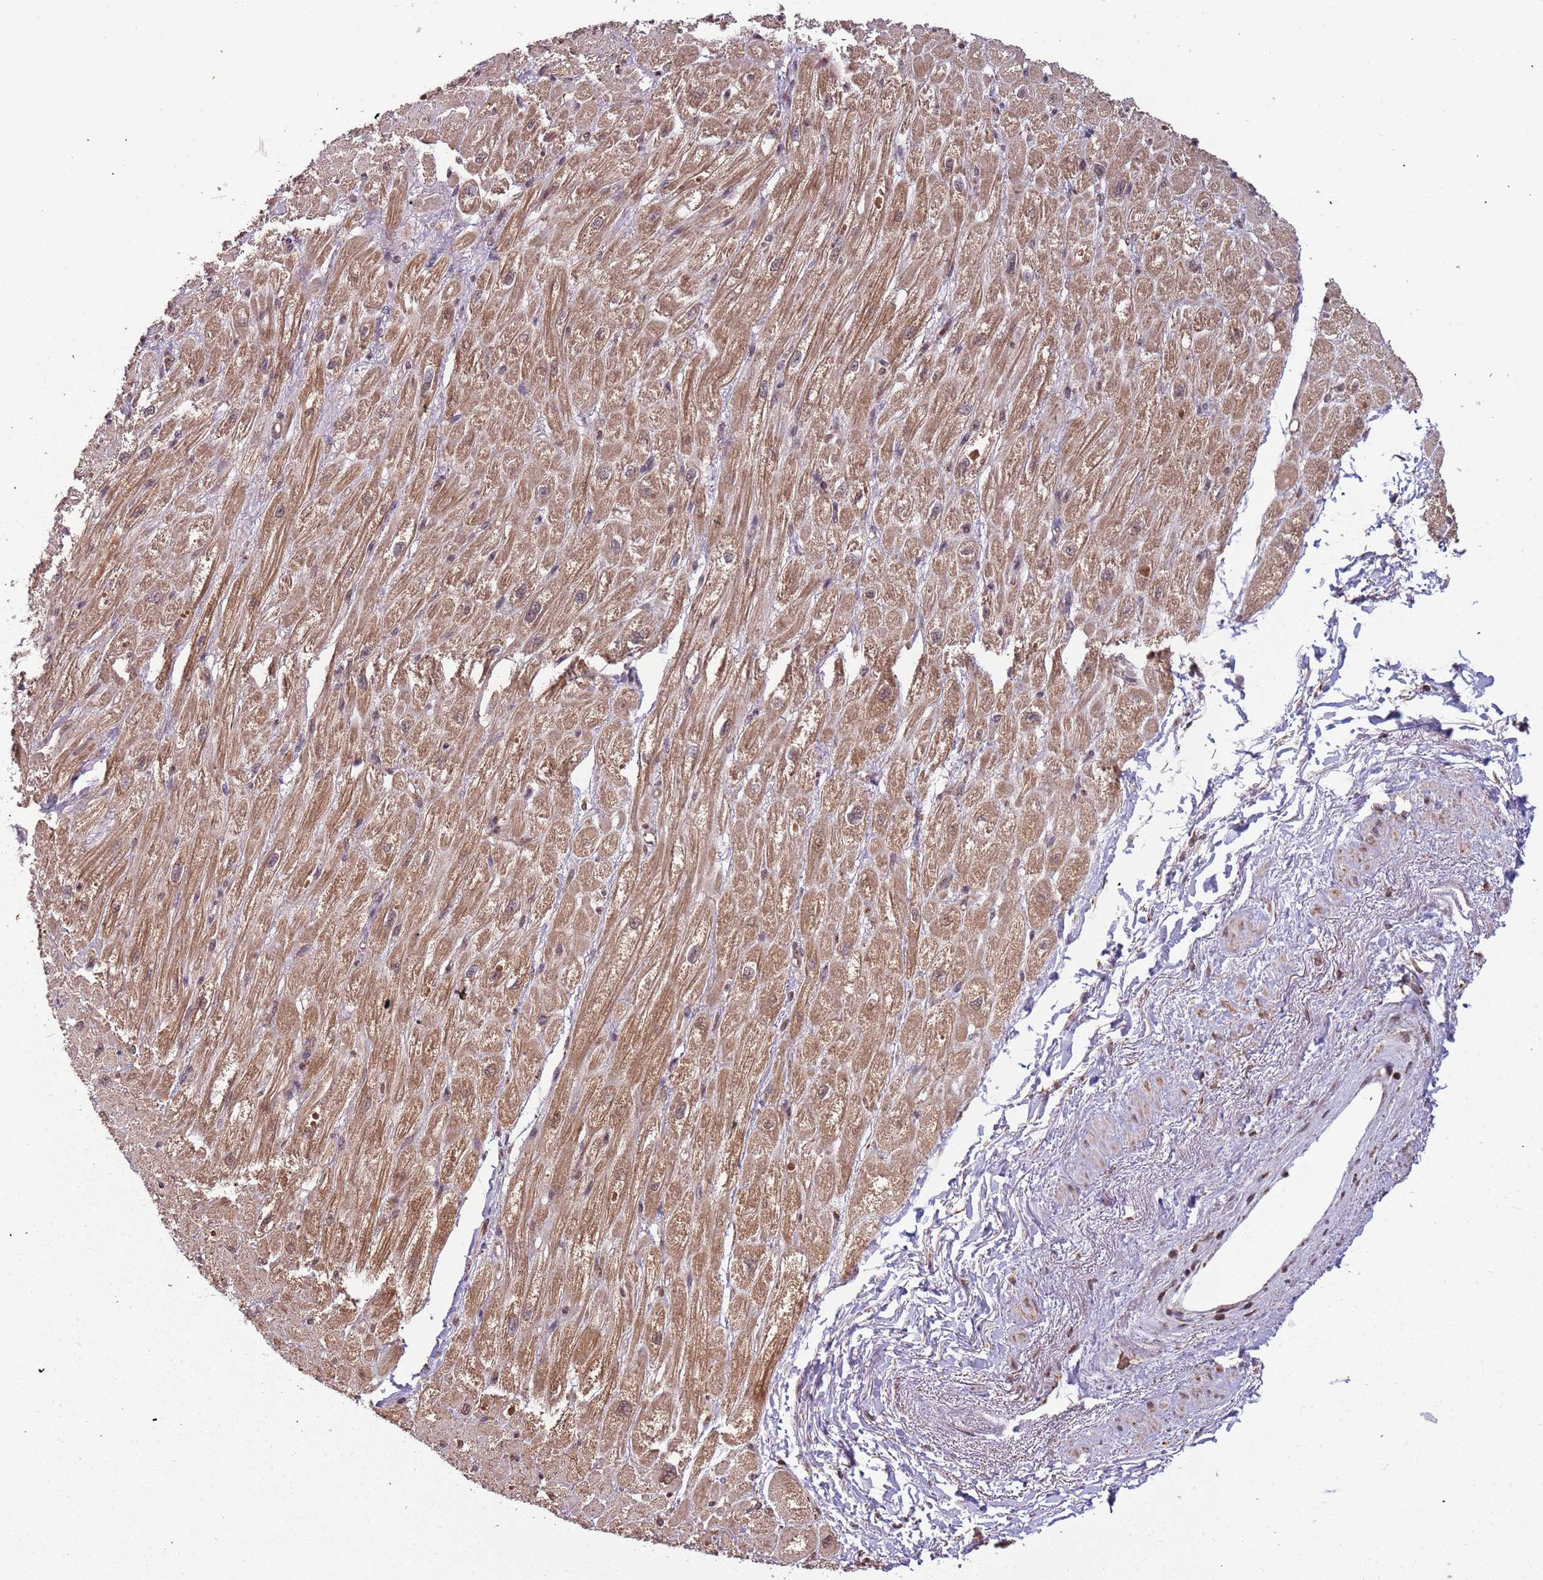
{"staining": {"intensity": "moderate", "quantity": ">75%", "location": "cytoplasmic/membranous,nuclear"}, "tissue": "heart muscle", "cell_type": "Cardiomyocytes", "image_type": "normal", "snomed": [{"axis": "morphology", "description": "Normal tissue, NOS"}, {"axis": "topography", "description": "Heart"}], "caption": "Immunohistochemistry (IHC) (DAB (3,3'-diaminobenzidine)) staining of unremarkable human heart muscle displays moderate cytoplasmic/membranous,nuclear protein staining in approximately >75% of cardiomyocytes. Nuclei are stained in blue.", "gene": "IL17RD", "patient": {"sex": "male", "age": 65}}